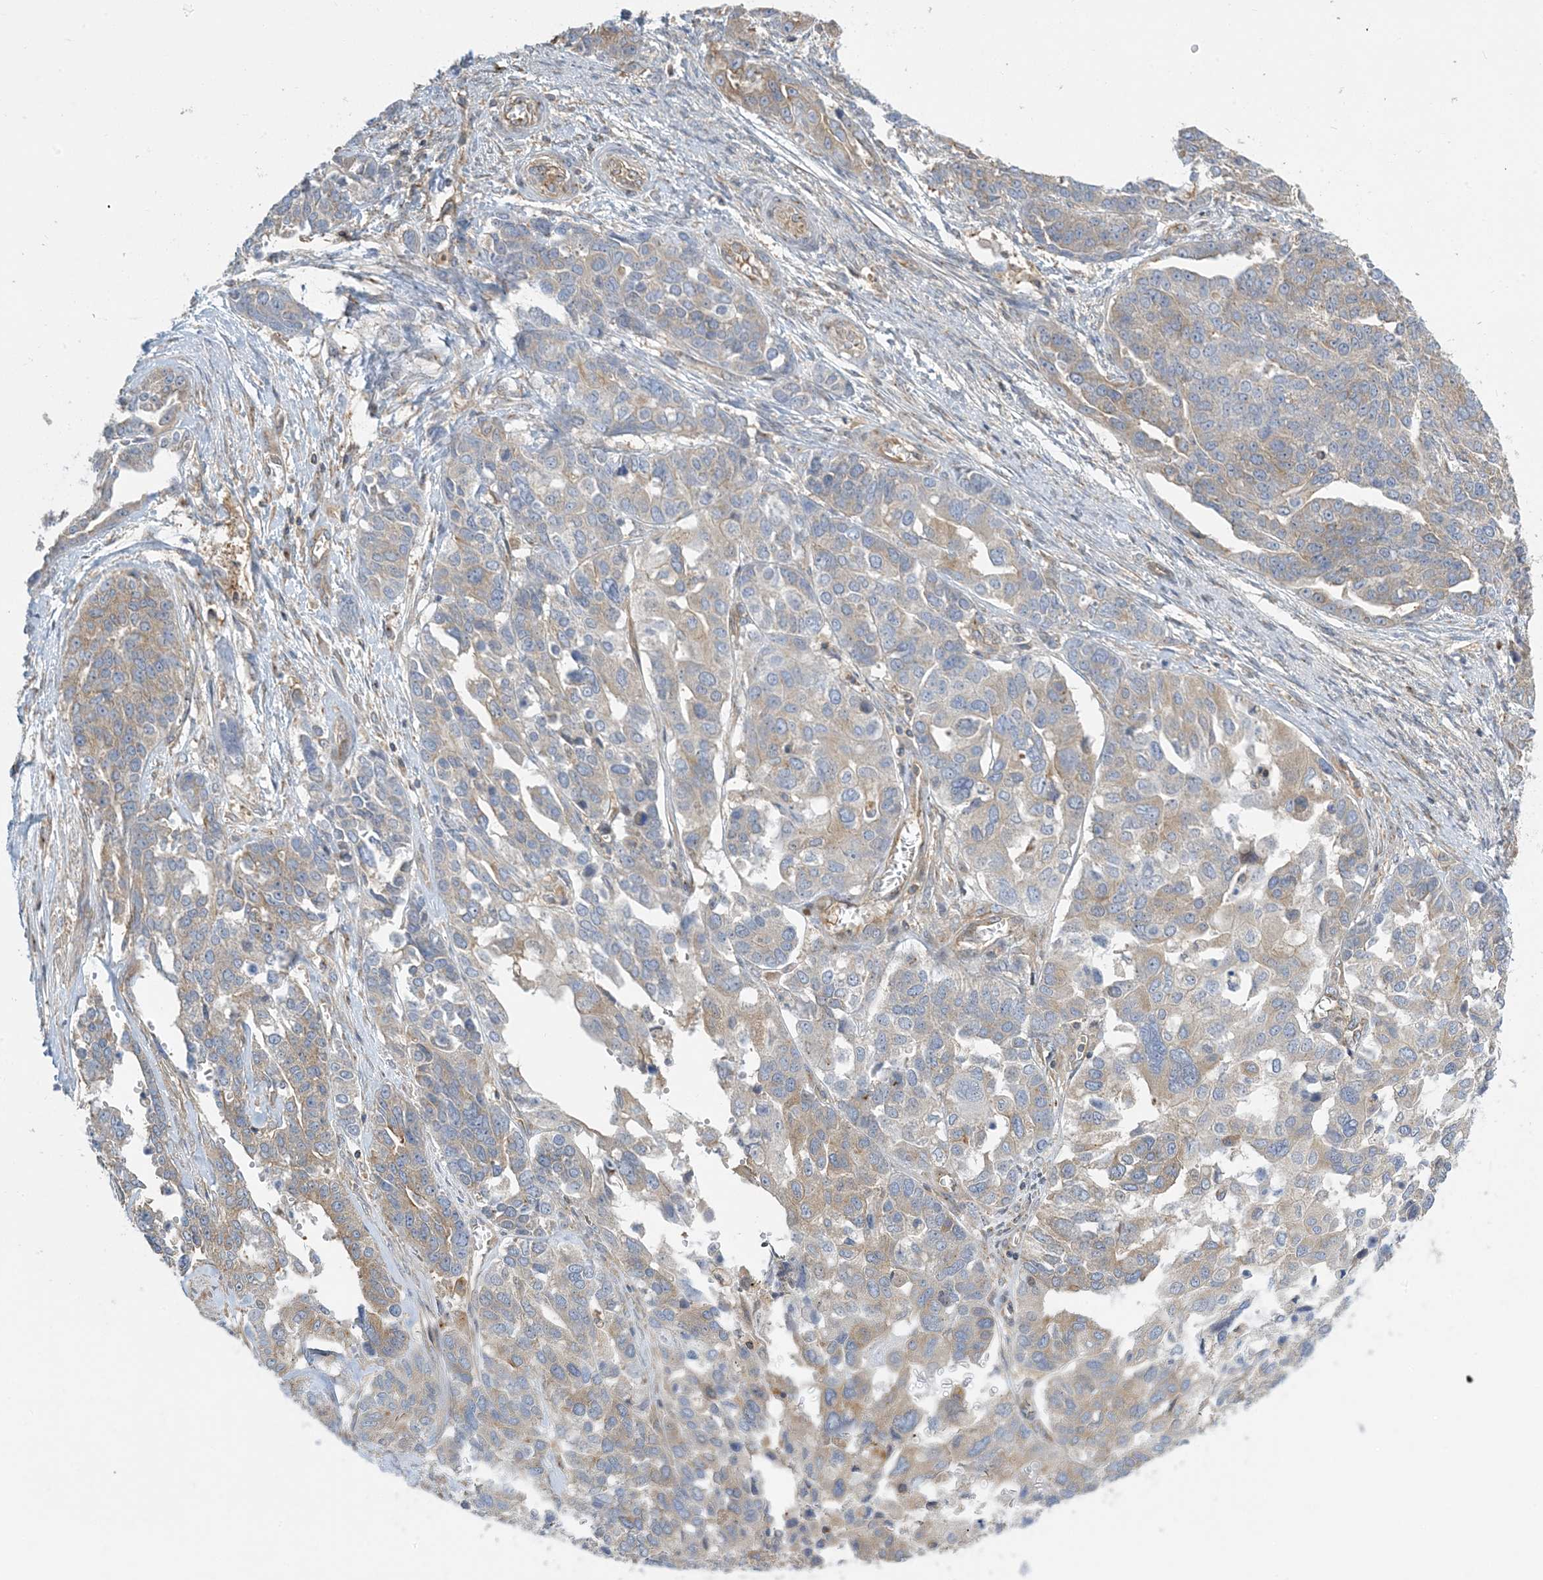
{"staining": {"intensity": "weak", "quantity": "25%-75%", "location": "cytoplasmic/membranous"}, "tissue": "ovarian cancer", "cell_type": "Tumor cells", "image_type": "cancer", "snomed": [{"axis": "morphology", "description": "Cystadenocarcinoma, serous, NOS"}, {"axis": "topography", "description": "Ovary"}], "caption": "Human ovarian cancer (serous cystadenocarcinoma) stained for a protein (brown) displays weak cytoplasmic/membranous positive staining in approximately 25%-75% of tumor cells.", "gene": "SIDT1", "patient": {"sex": "female", "age": 44}}